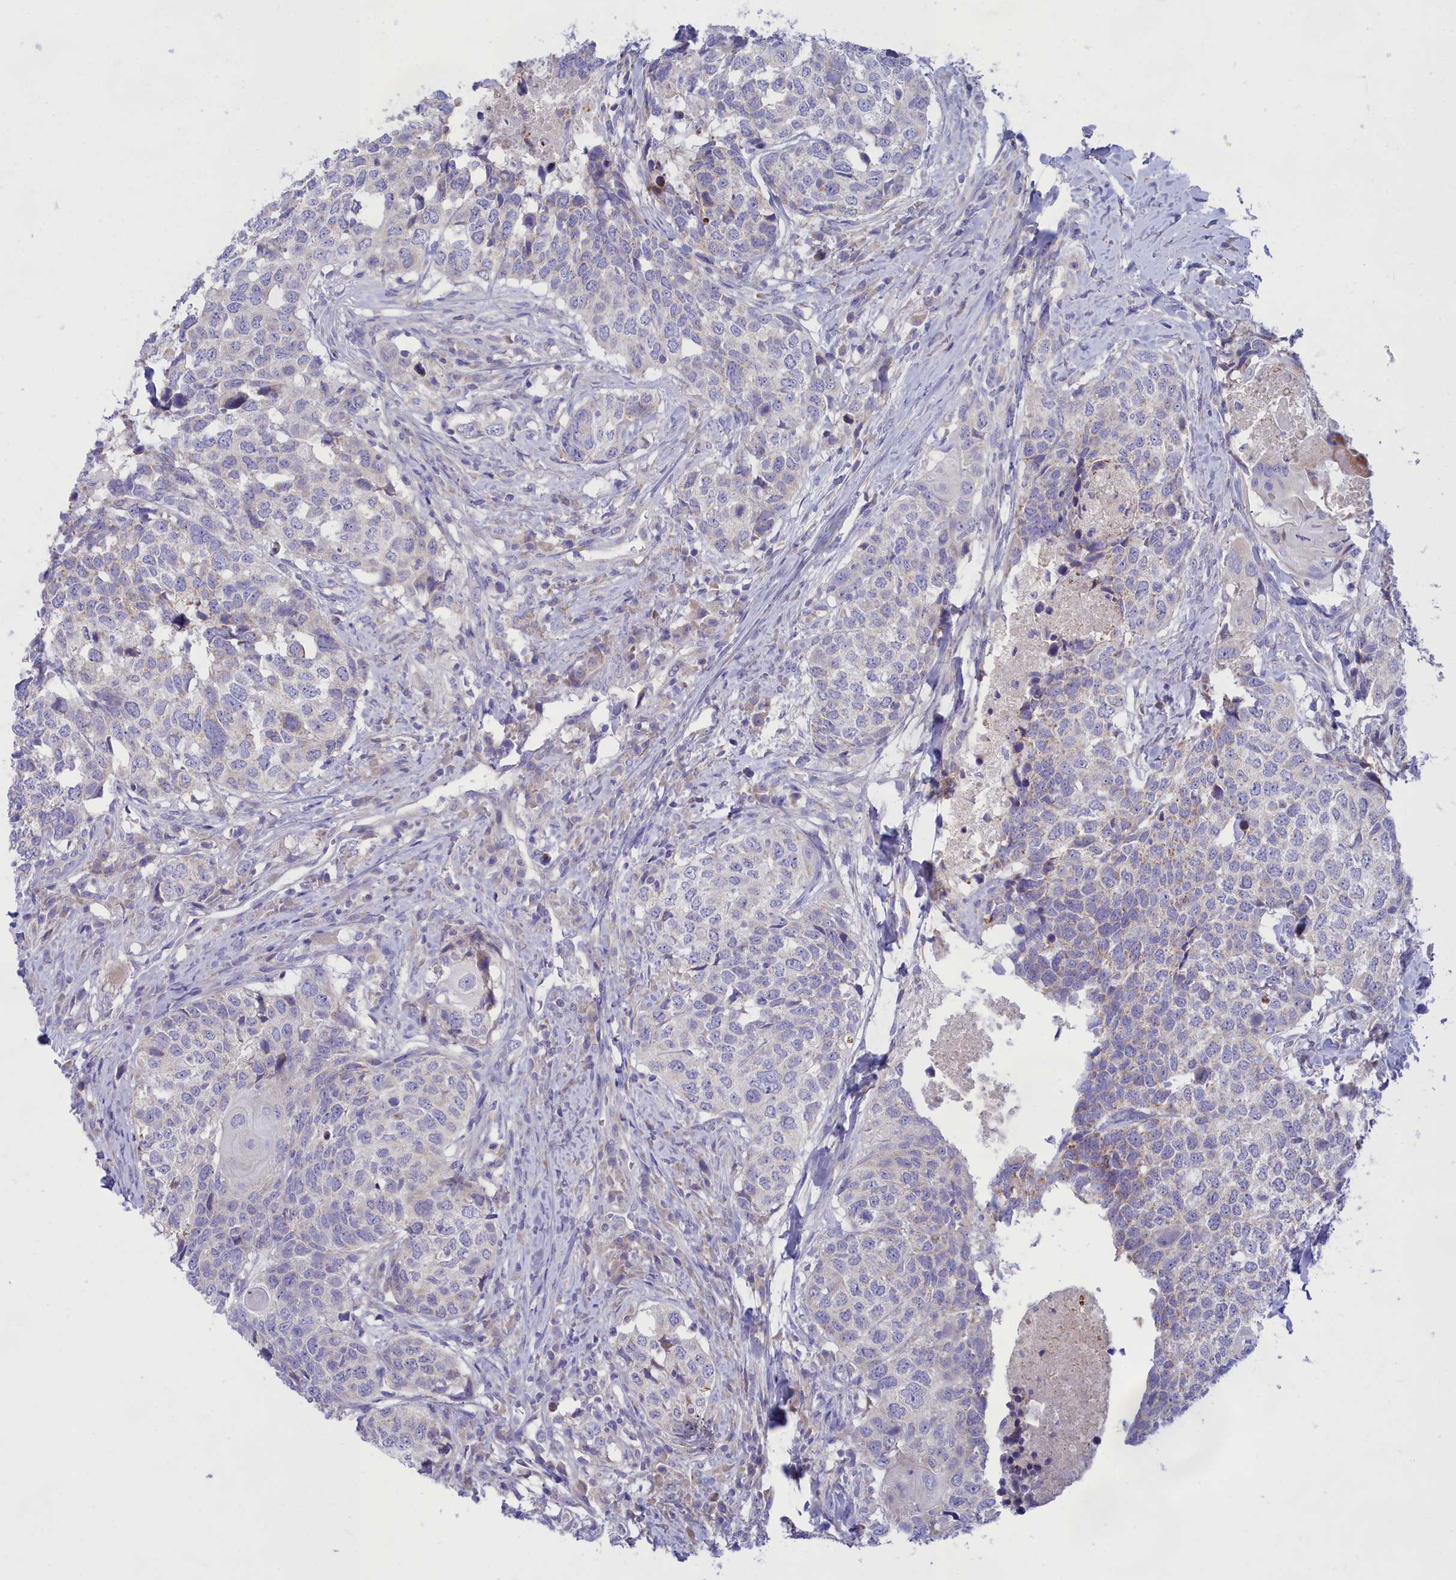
{"staining": {"intensity": "negative", "quantity": "none", "location": "none"}, "tissue": "head and neck cancer", "cell_type": "Tumor cells", "image_type": "cancer", "snomed": [{"axis": "morphology", "description": "Squamous cell carcinoma, NOS"}, {"axis": "topography", "description": "Head-Neck"}], "caption": "The photomicrograph demonstrates no staining of tumor cells in head and neck cancer. (DAB (3,3'-diaminobenzidine) immunohistochemistry visualized using brightfield microscopy, high magnification).", "gene": "TMEM30B", "patient": {"sex": "male", "age": 66}}